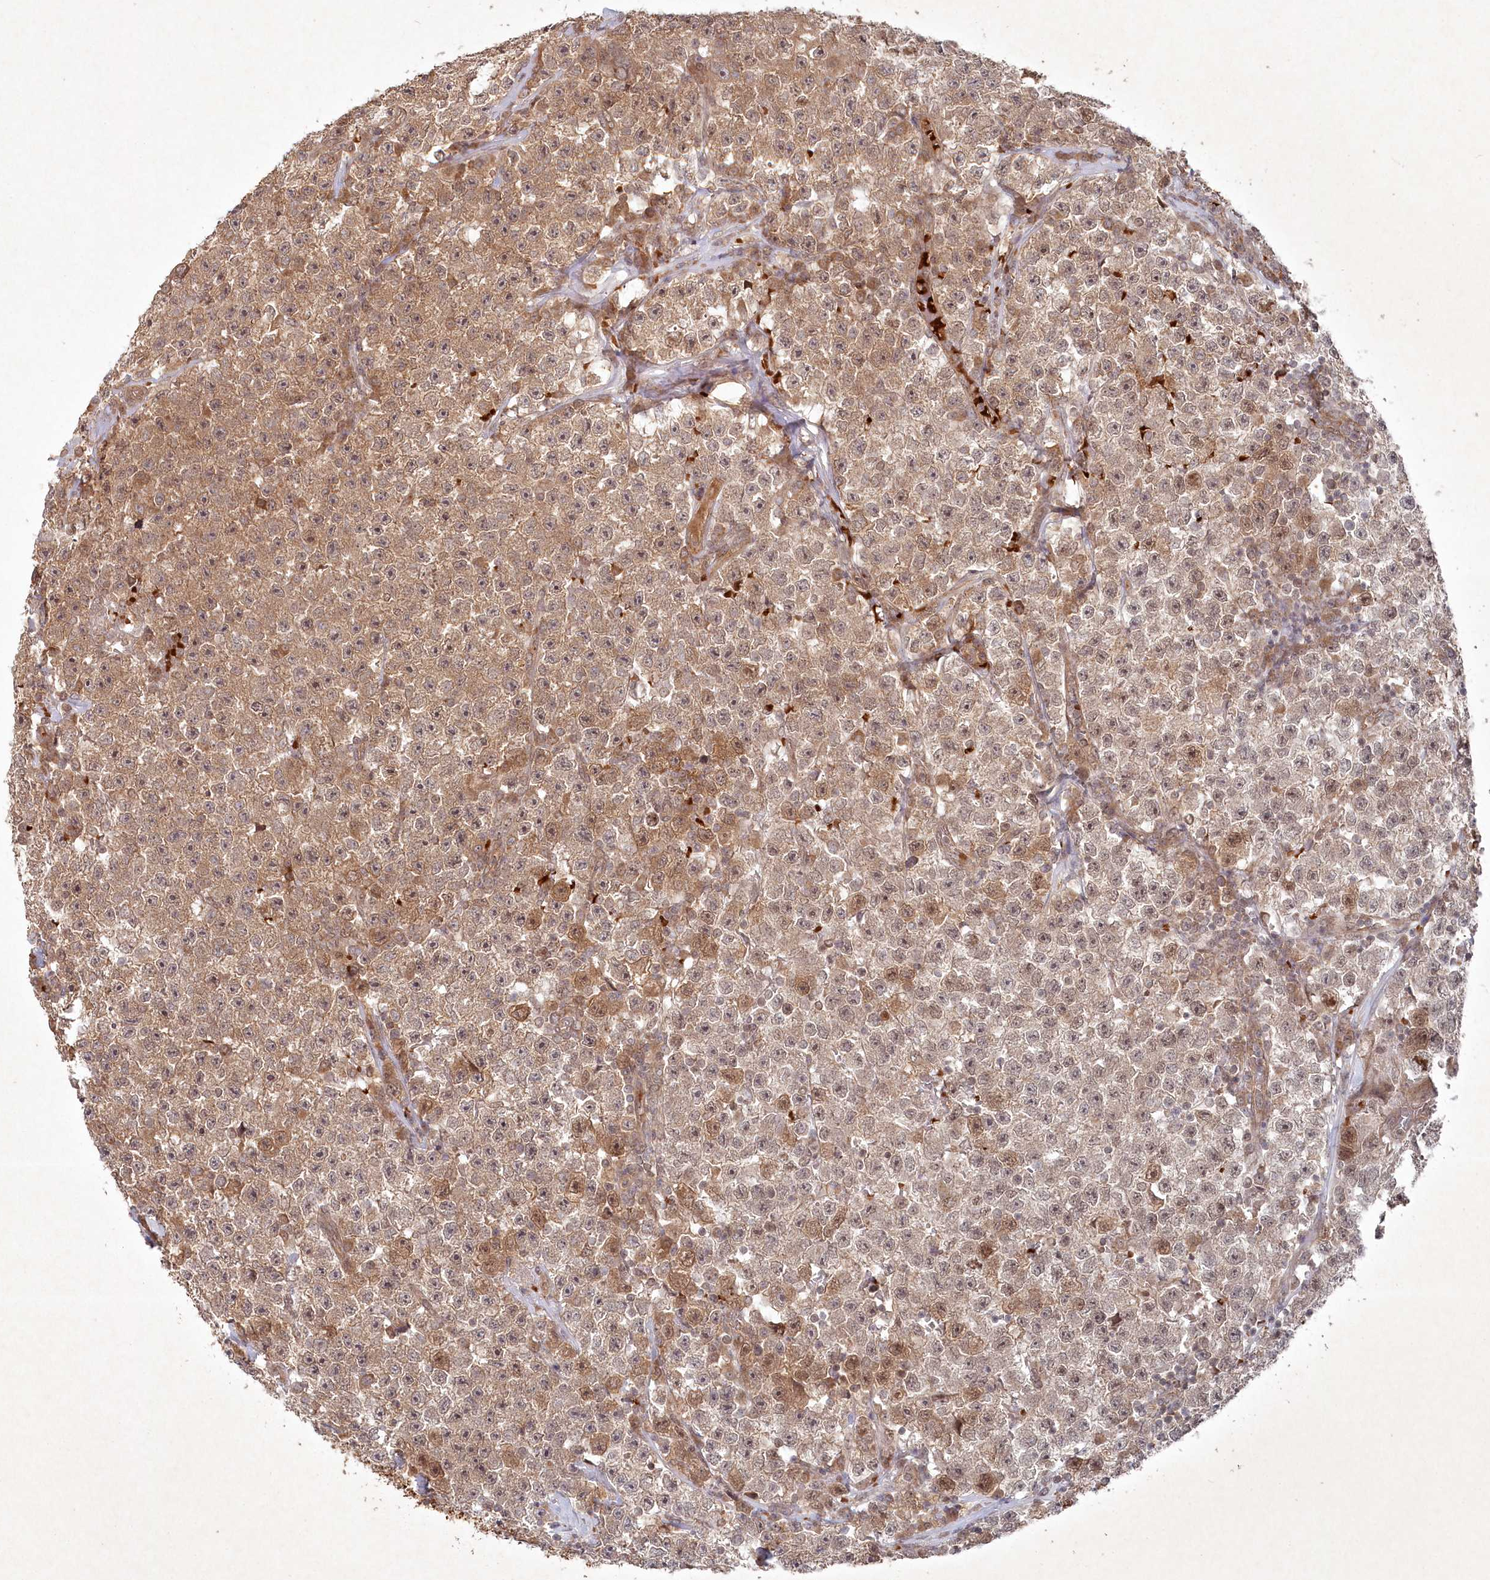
{"staining": {"intensity": "moderate", "quantity": ">75%", "location": "cytoplasmic/membranous"}, "tissue": "testis cancer", "cell_type": "Tumor cells", "image_type": "cancer", "snomed": [{"axis": "morphology", "description": "Seminoma, NOS"}, {"axis": "topography", "description": "Testis"}], "caption": "Protein positivity by IHC displays moderate cytoplasmic/membranous staining in approximately >75% of tumor cells in testis cancer (seminoma).", "gene": "FBXL17", "patient": {"sex": "male", "age": 22}}